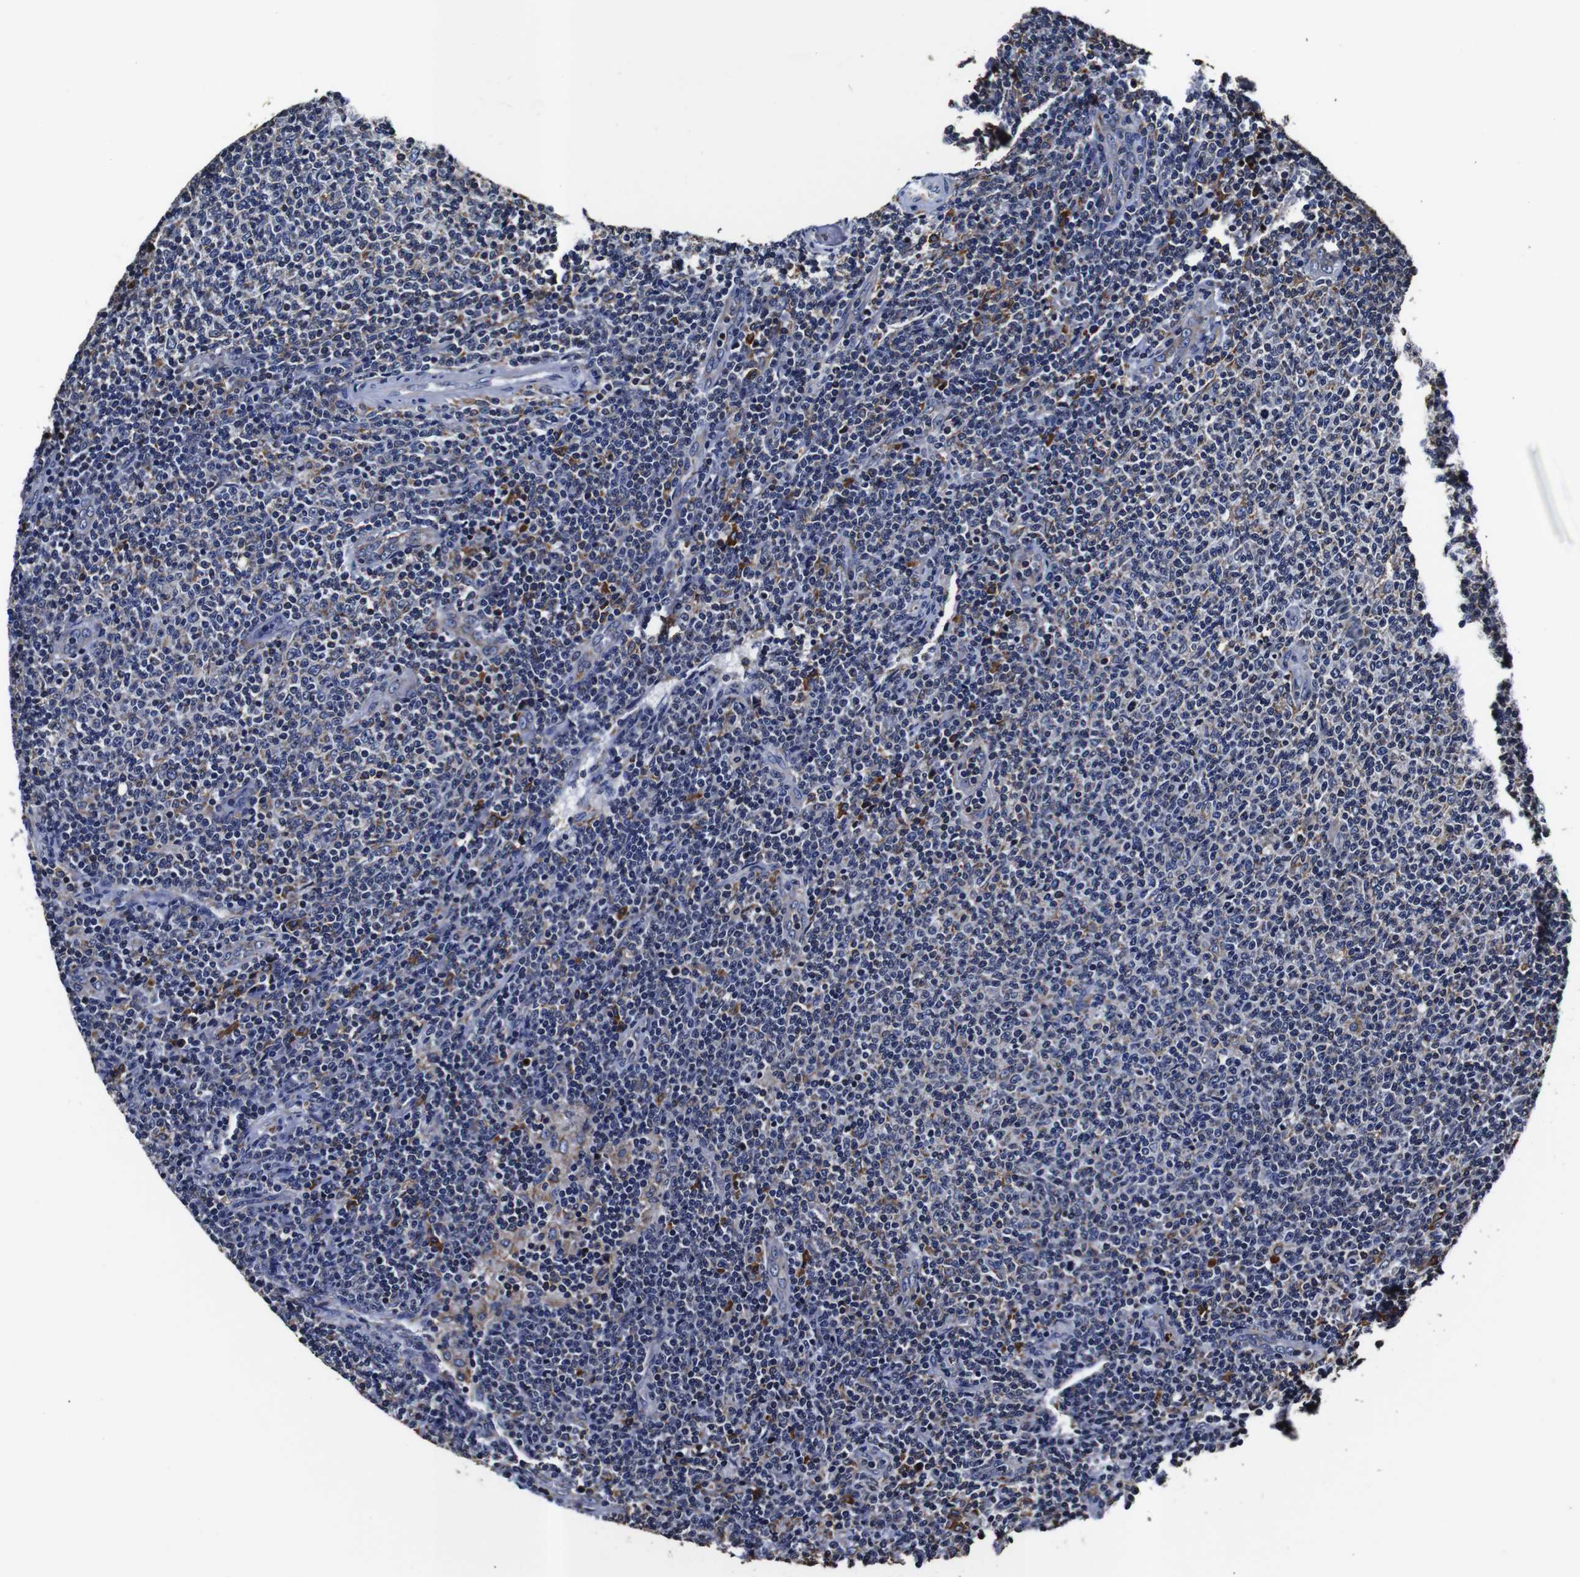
{"staining": {"intensity": "moderate", "quantity": "<25%", "location": "cytoplasmic/membranous"}, "tissue": "lymphoma", "cell_type": "Tumor cells", "image_type": "cancer", "snomed": [{"axis": "morphology", "description": "Malignant lymphoma, non-Hodgkin's type, Low grade"}, {"axis": "topography", "description": "Lymph node"}], "caption": "Immunohistochemical staining of human lymphoma exhibits low levels of moderate cytoplasmic/membranous protein expression in about <25% of tumor cells. Nuclei are stained in blue.", "gene": "PPIB", "patient": {"sex": "male", "age": 66}}